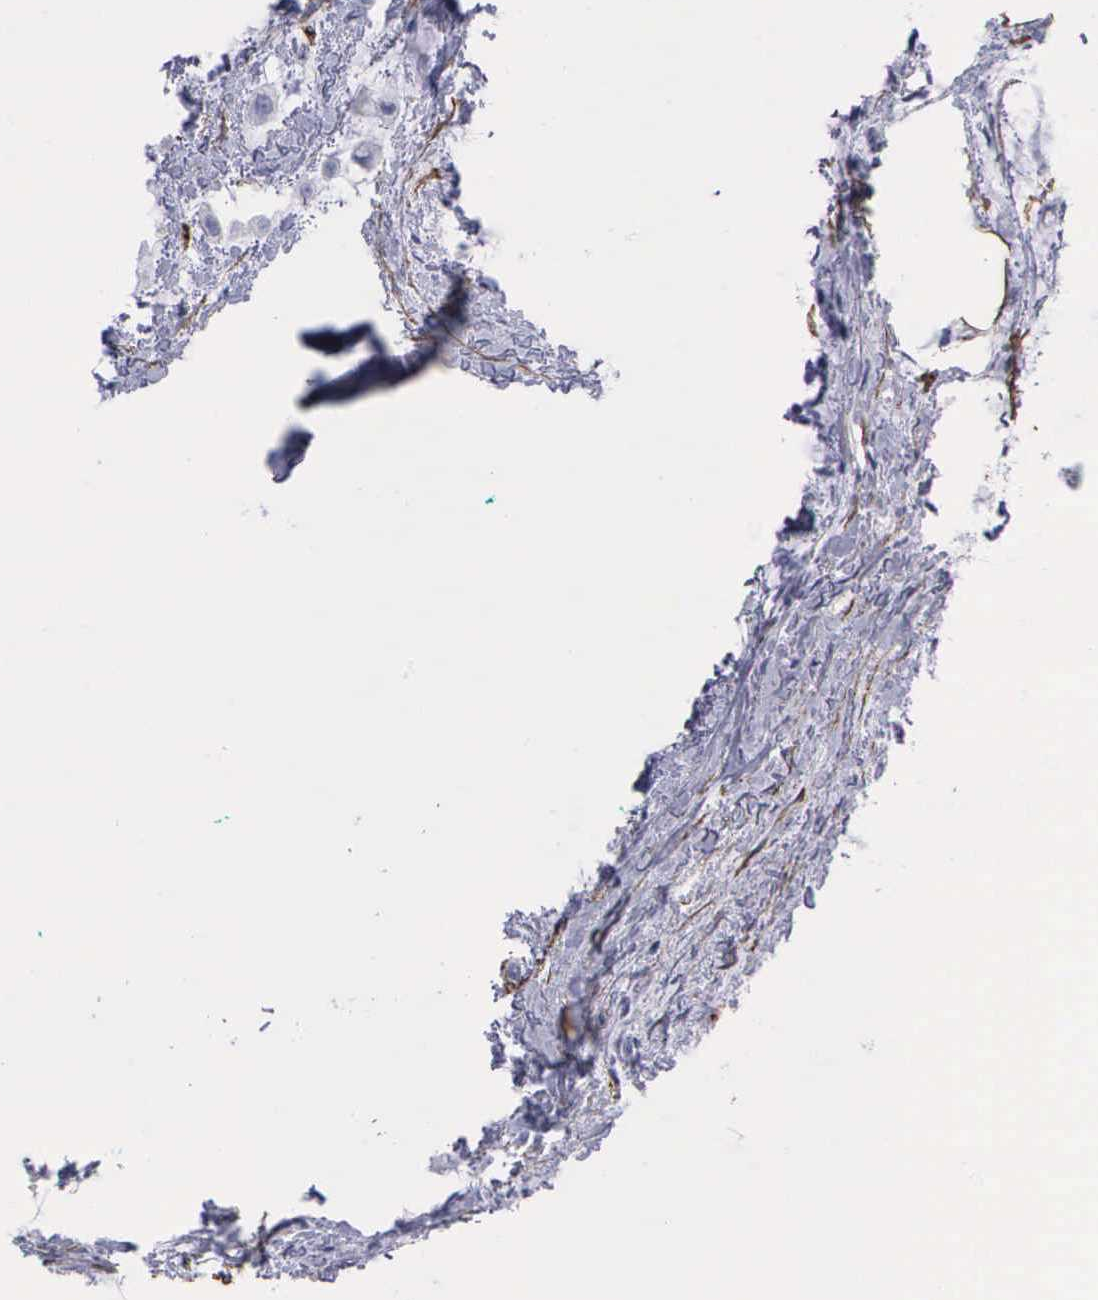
{"staining": {"intensity": "negative", "quantity": "none", "location": "none"}, "tissue": "breast cancer", "cell_type": "Tumor cells", "image_type": "cancer", "snomed": [{"axis": "morphology", "description": "Lobular carcinoma"}, {"axis": "topography", "description": "Breast"}], "caption": "Protein analysis of breast cancer (lobular carcinoma) reveals no significant expression in tumor cells.", "gene": "MAGEB10", "patient": {"sex": "female", "age": 85}}